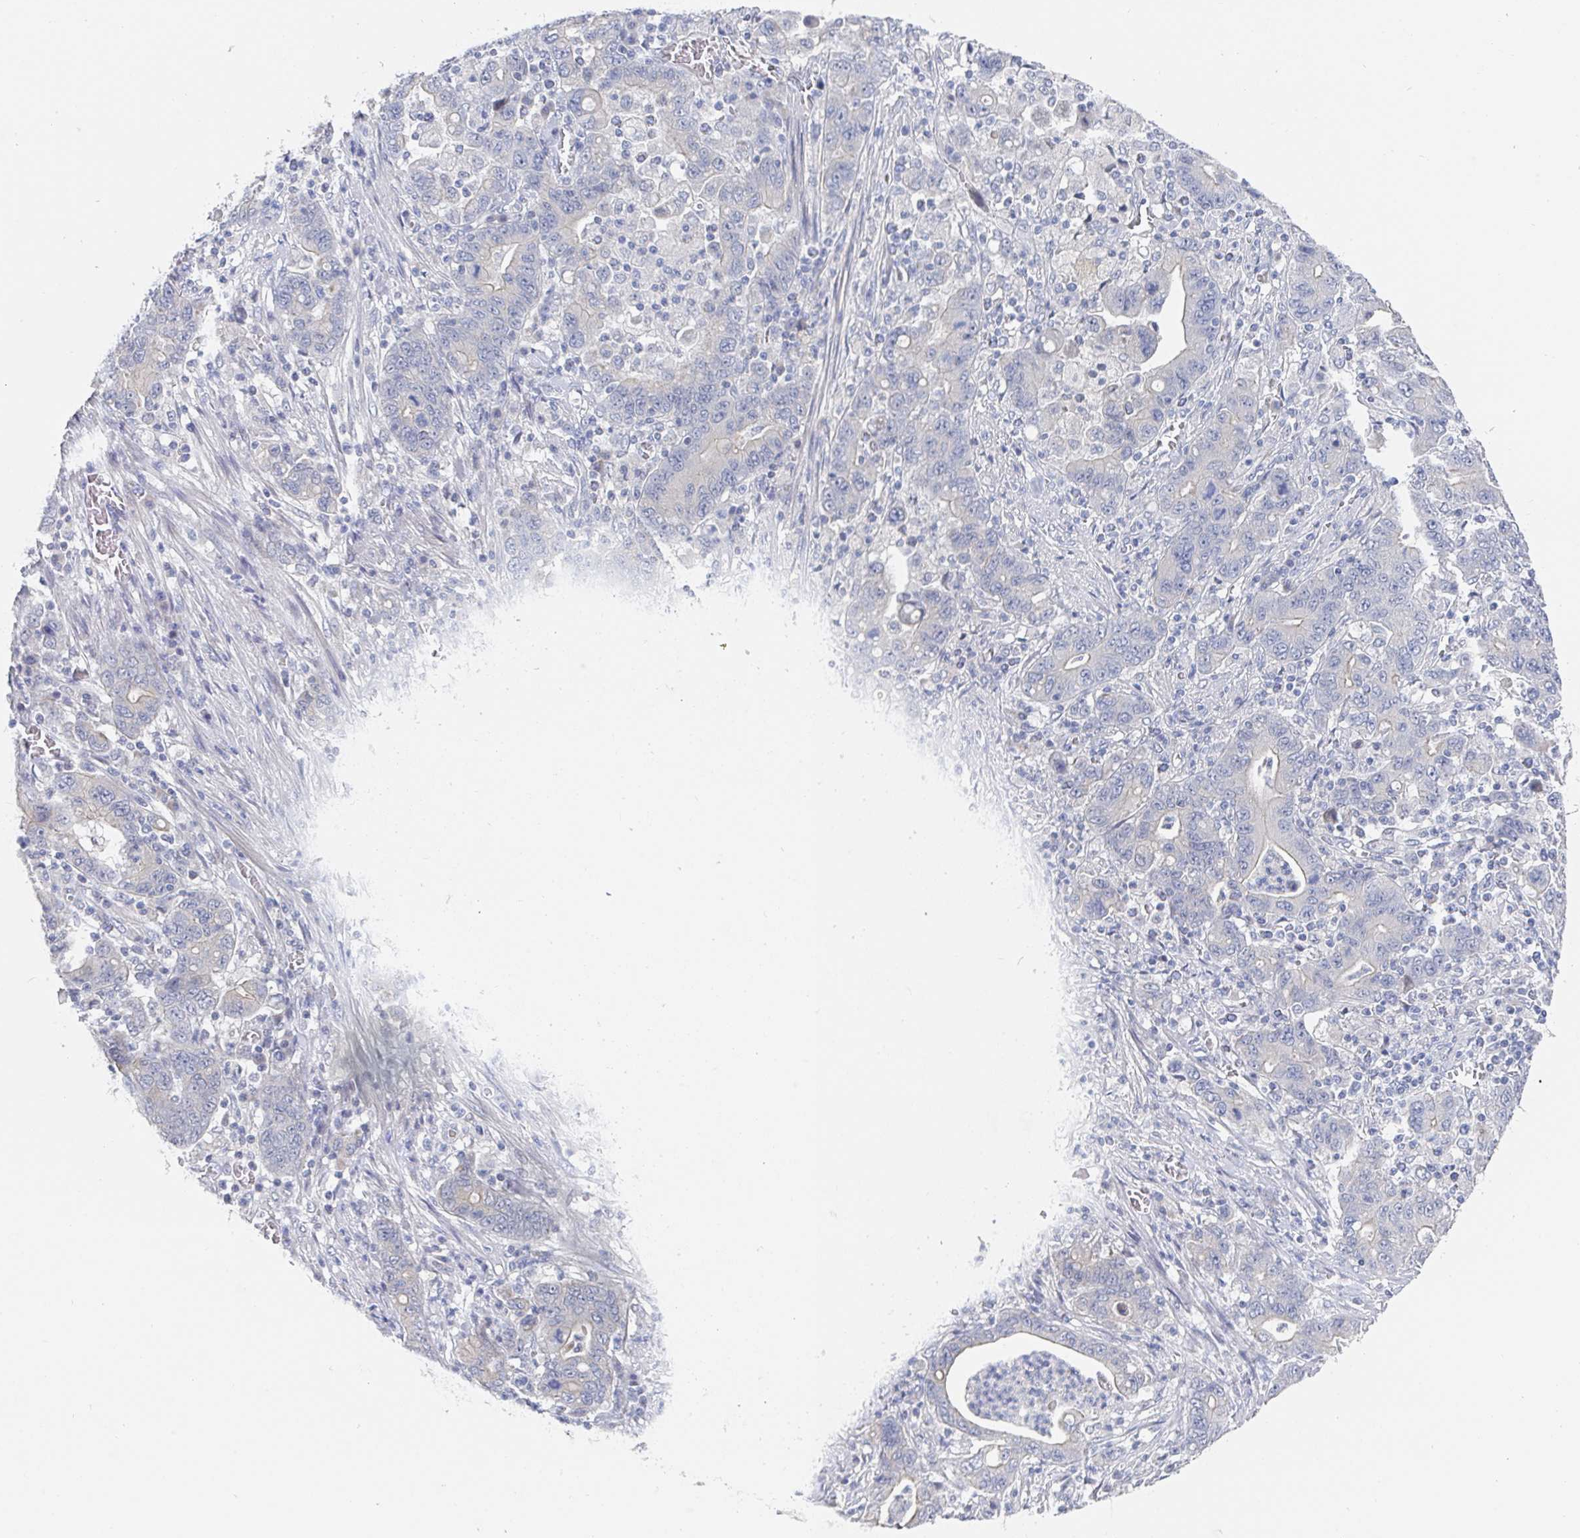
{"staining": {"intensity": "negative", "quantity": "none", "location": "none"}, "tissue": "stomach cancer", "cell_type": "Tumor cells", "image_type": "cancer", "snomed": [{"axis": "morphology", "description": "Adenocarcinoma, NOS"}, {"axis": "topography", "description": "Stomach, upper"}], "caption": "This is an IHC histopathology image of human stomach cancer. There is no positivity in tumor cells.", "gene": "ZNF430", "patient": {"sex": "male", "age": 69}}